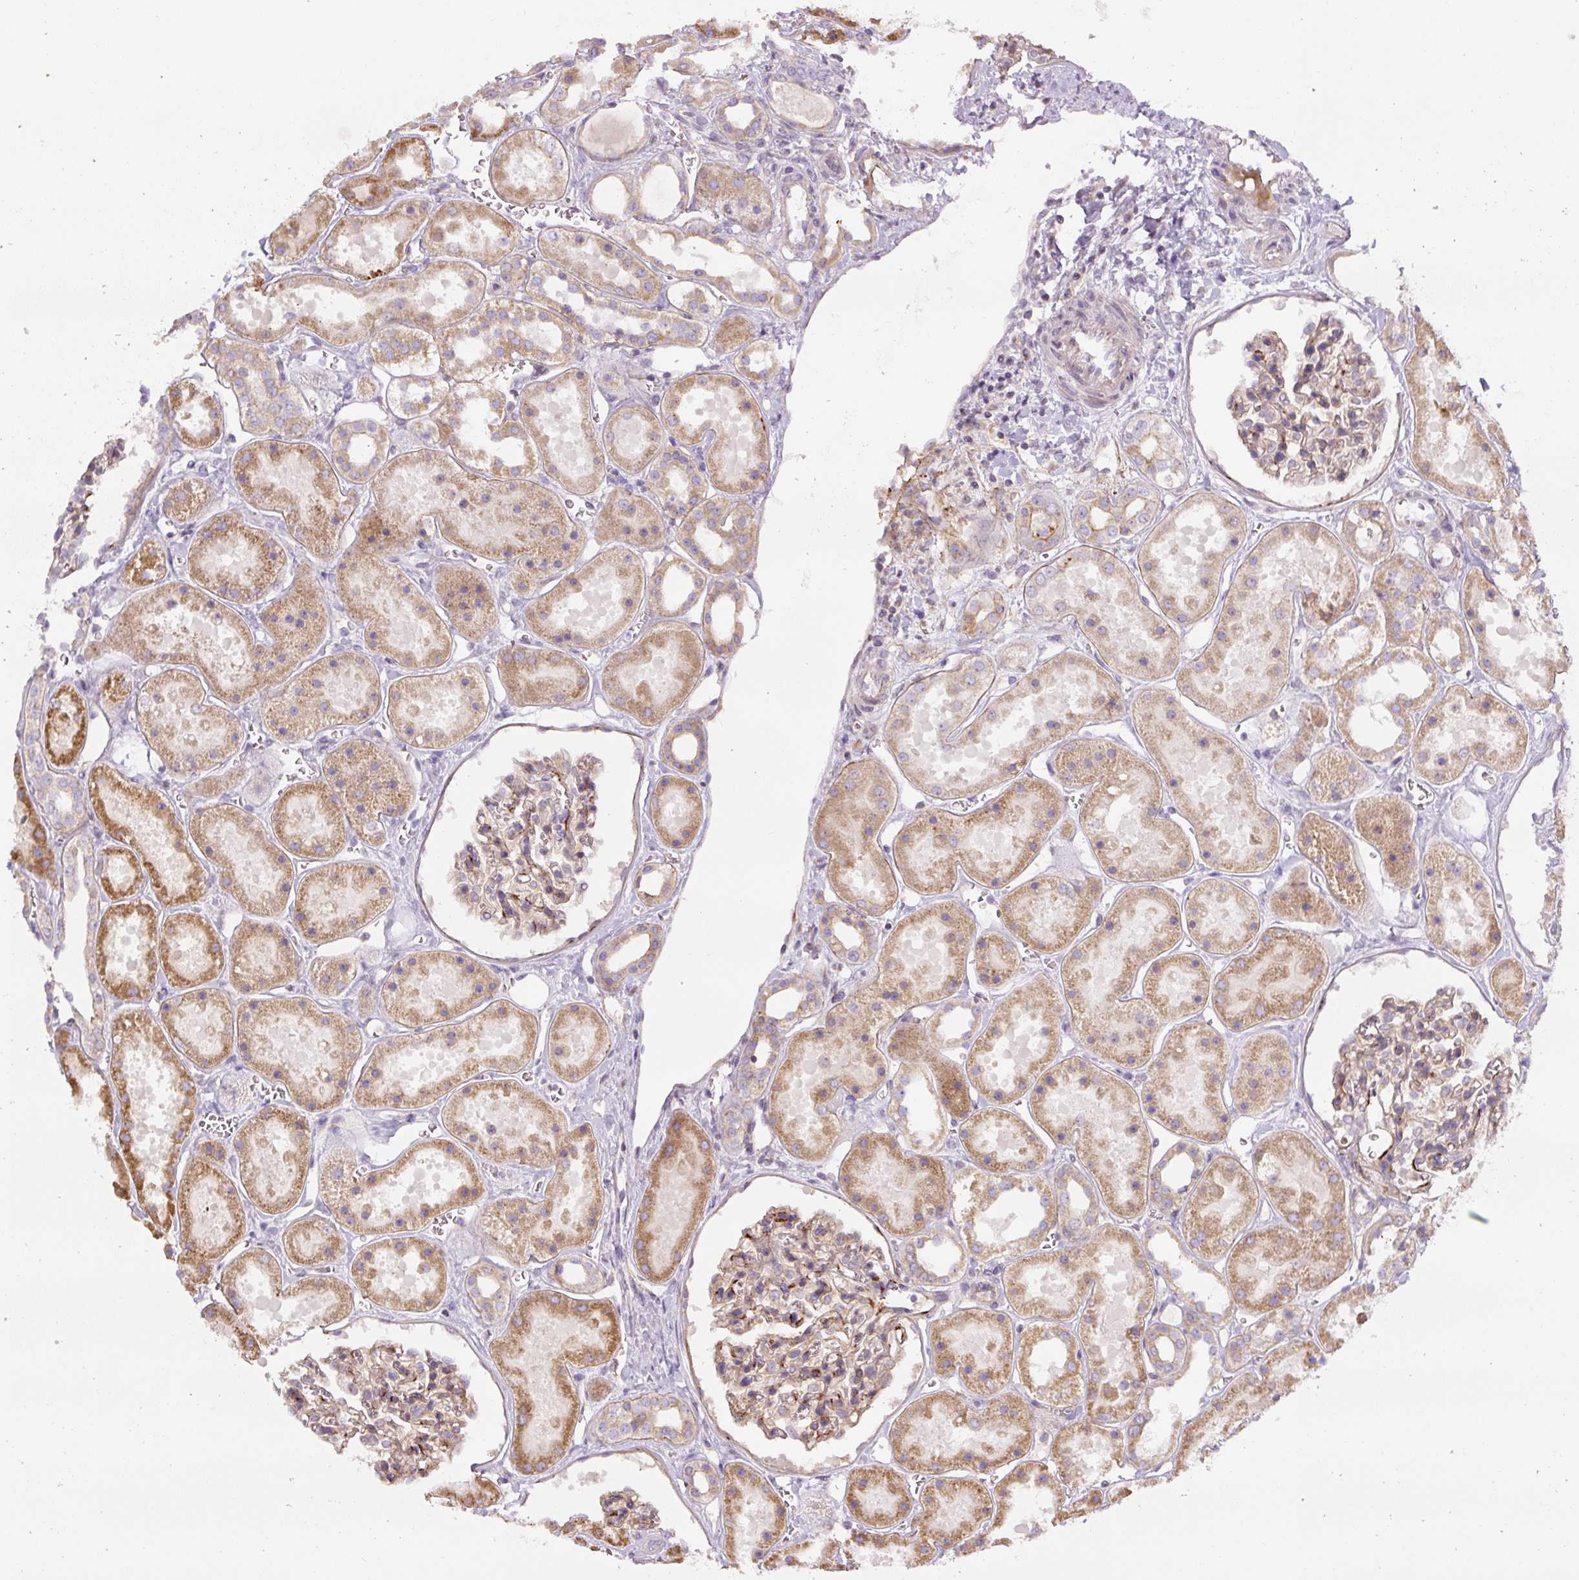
{"staining": {"intensity": "moderate", "quantity": "25%-75%", "location": "cytoplasmic/membranous"}, "tissue": "kidney", "cell_type": "Cells in glomeruli", "image_type": "normal", "snomed": [{"axis": "morphology", "description": "Normal tissue, NOS"}, {"axis": "topography", "description": "Kidney"}], "caption": "Immunohistochemistry (IHC) histopathology image of benign kidney: kidney stained using immunohistochemistry (IHC) exhibits medium levels of moderate protein expression localized specifically in the cytoplasmic/membranous of cells in glomeruli, appearing as a cytoplasmic/membranous brown color.", "gene": "CCNI2", "patient": {"sex": "female", "age": 41}}